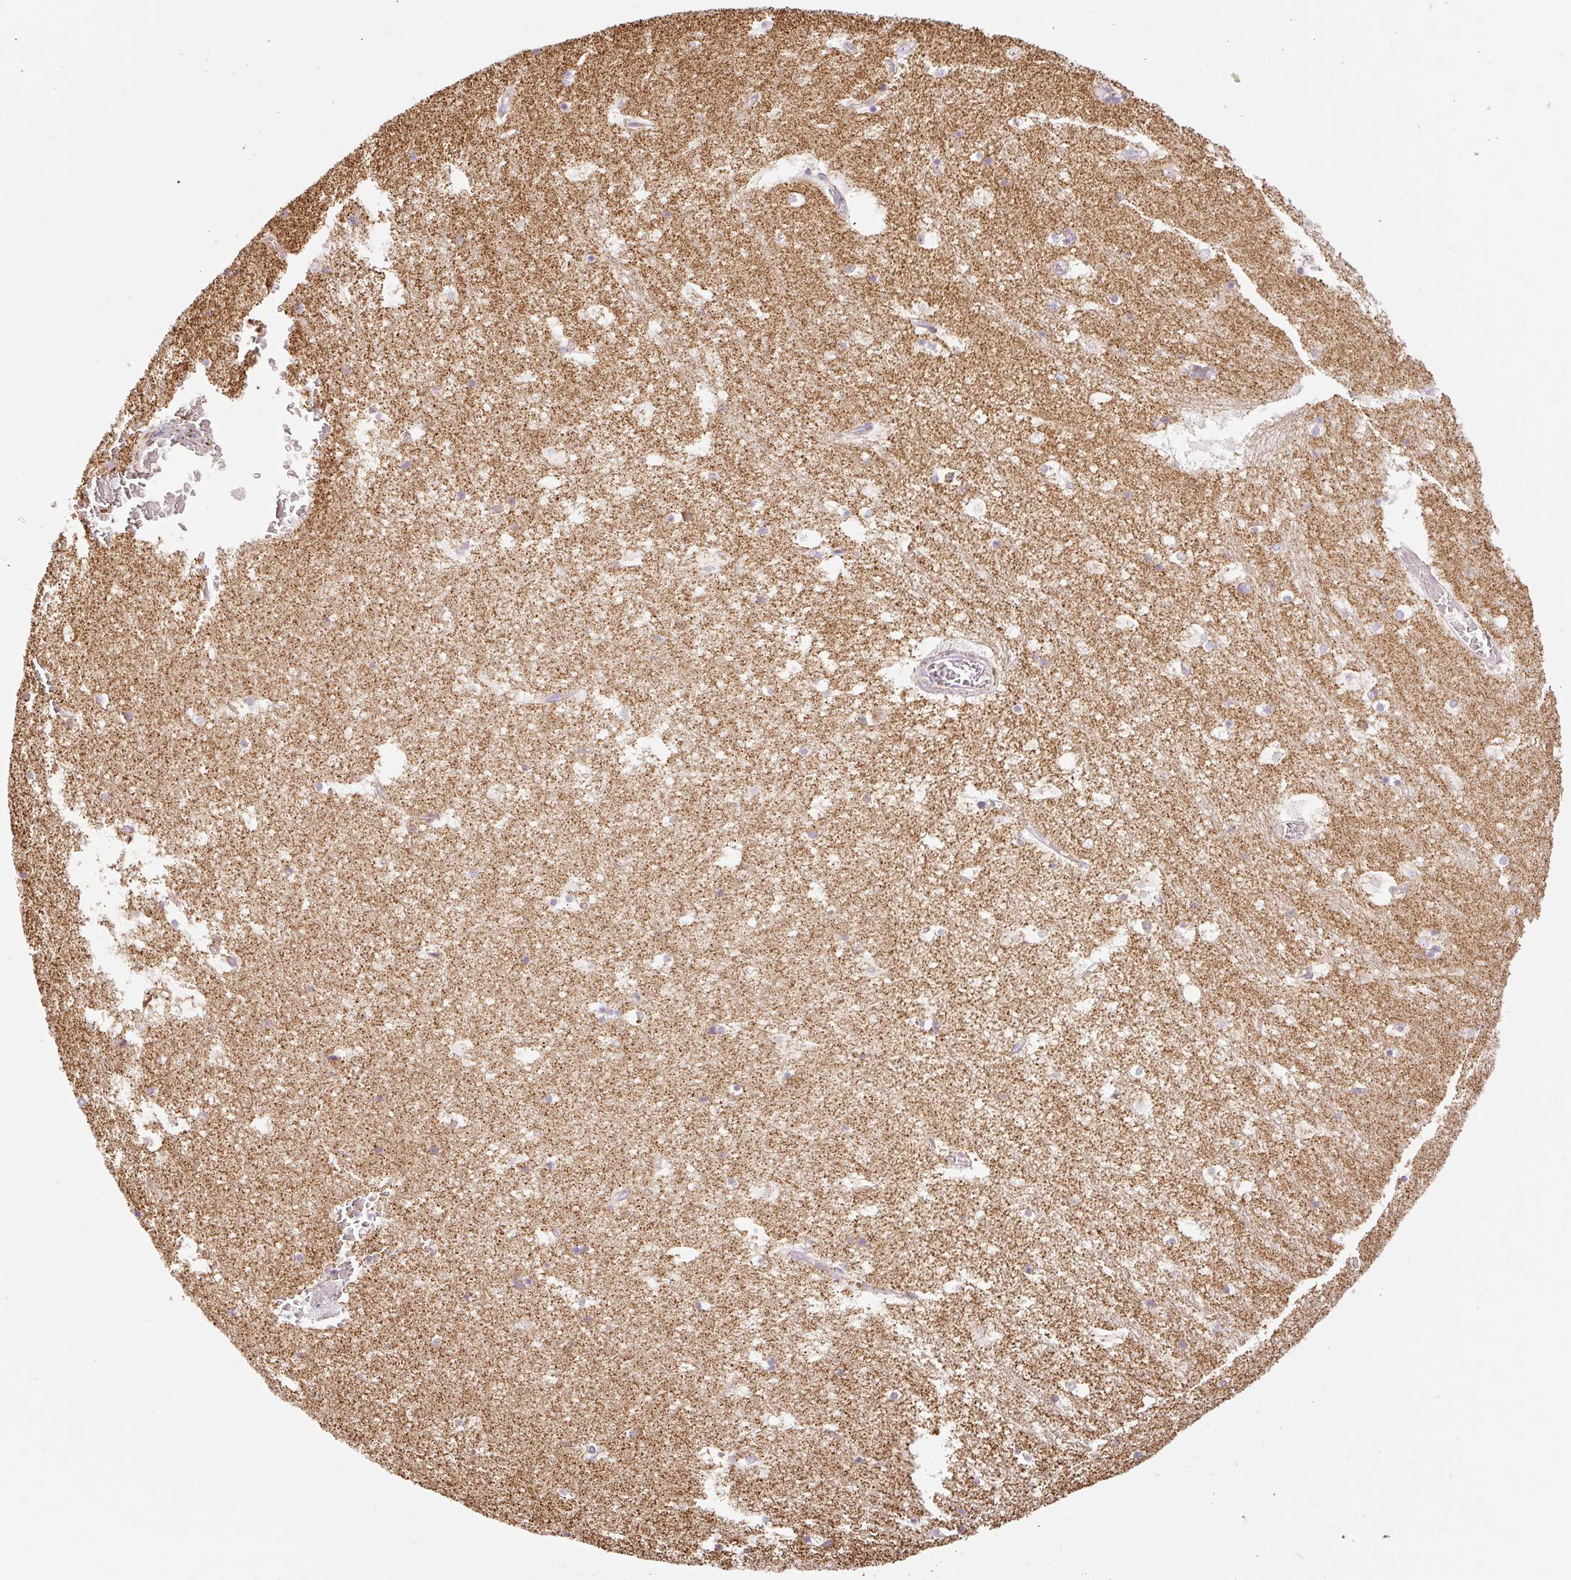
{"staining": {"intensity": "moderate", "quantity": "25%-75%", "location": "cytoplasmic/membranous"}, "tissue": "hippocampus", "cell_type": "Glial cells", "image_type": "normal", "snomed": [{"axis": "morphology", "description": "Normal tissue, NOS"}, {"axis": "topography", "description": "Hippocampus"}], "caption": "Approximately 25%-75% of glial cells in unremarkable human hippocampus demonstrate moderate cytoplasmic/membranous protein positivity as visualized by brown immunohistochemical staining.", "gene": "DAAM2", "patient": {"sex": "female", "age": 52}}